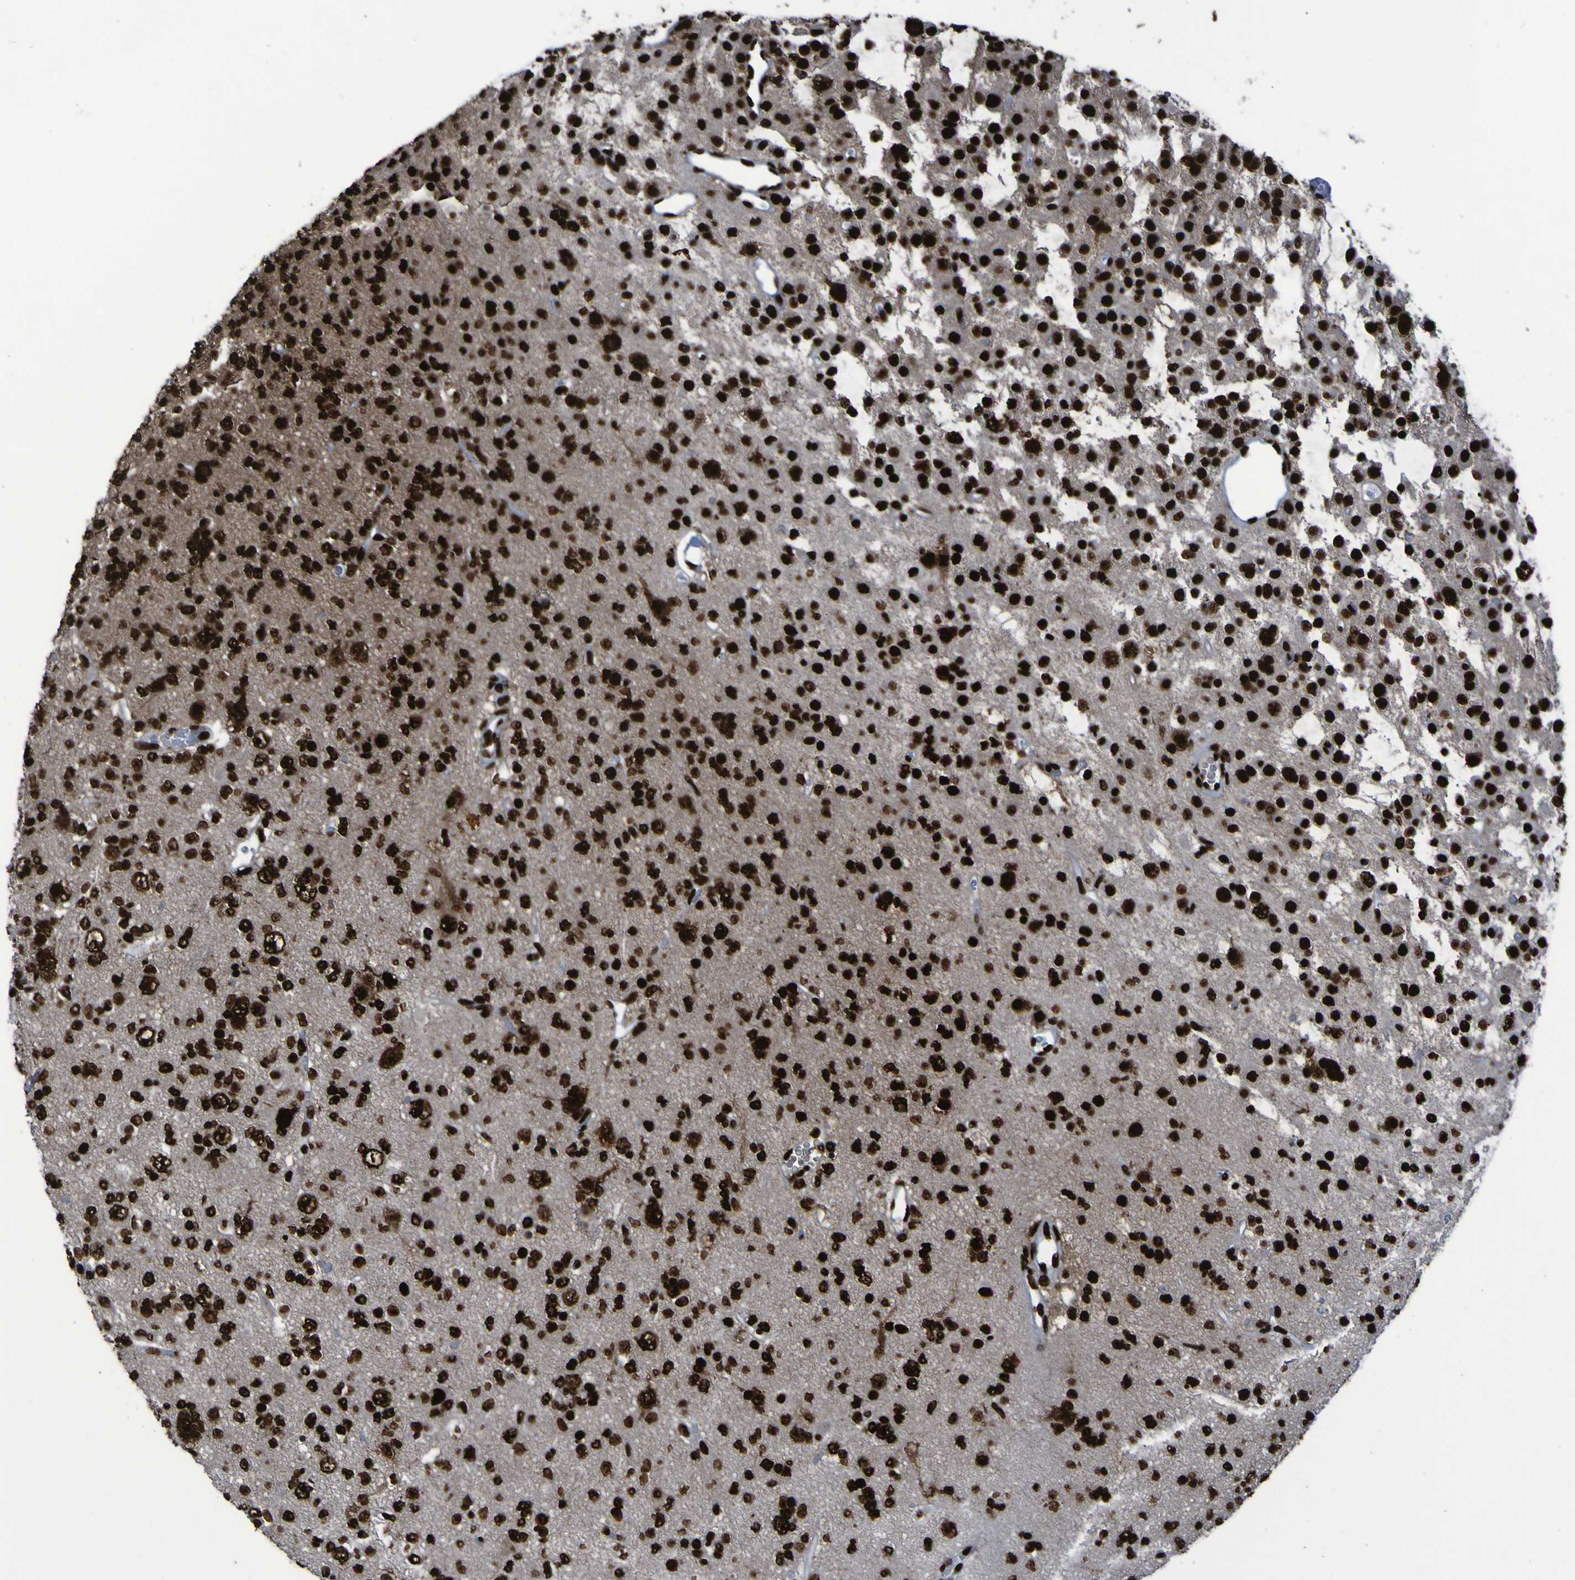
{"staining": {"intensity": "strong", "quantity": ">75%", "location": "nuclear"}, "tissue": "glioma", "cell_type": "Tumor cells", "image_type": "cancer", "snomed": [{"axis": "morphology", "description": "Glioma, malignant, Low grade"}, {"axis": "topography", "description": "Brain"}], "caption": "Glioma was stained to show a protein in brown. There is high levels of strong nuclear staining in approximately >75% of tumor cells. The staining was performed using DAB (3,3'-diaminobenzidine) to visualize the protein expression in brown, while the nuclei were stained in blue with hematoxylin (Magnification: 20x).", "gene": "NPM1", "patient": {"sex": "male", "age": 38}}